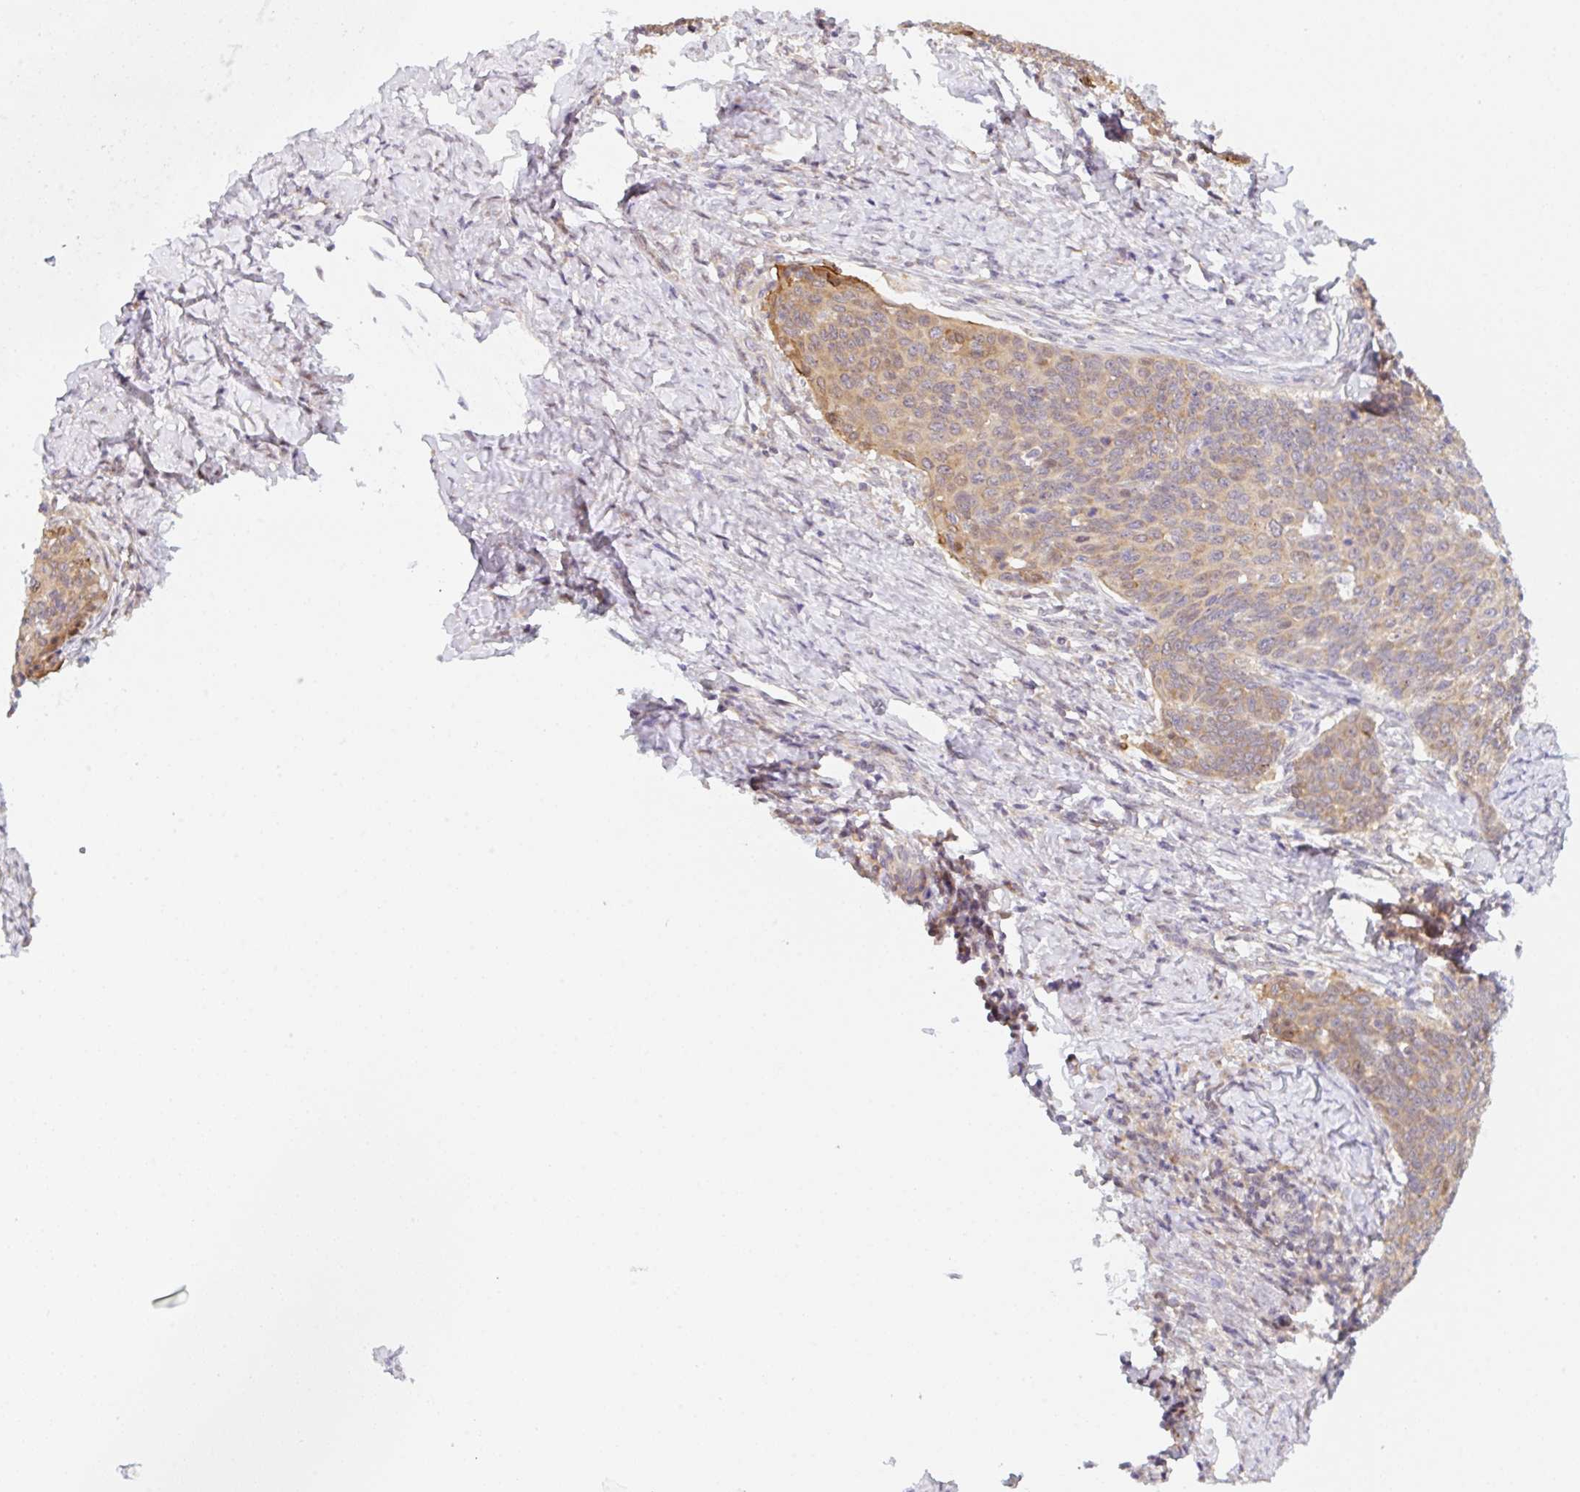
{"staining": {"intensity": "weak", "quantity": ">75%", "location": "cytoplasmic/membranous"}, "tissue": "cervical cancer", "cell_type": "Tumor cells", "image_type": "cancer", "snomed": [{"axis": "morphology", "description": "Squamous cell carcinoma, NOS"}, {"axis": "topography", "description": "Cervix"}], "caption": "Protein analysis of cervical squamous cell carcinoma tissue displays weak cytoplasmic/membranous expression in approximately >75% of tumor cells.", "gene": "TBPL2", "patient": {"sex": "female", "age": 39}}